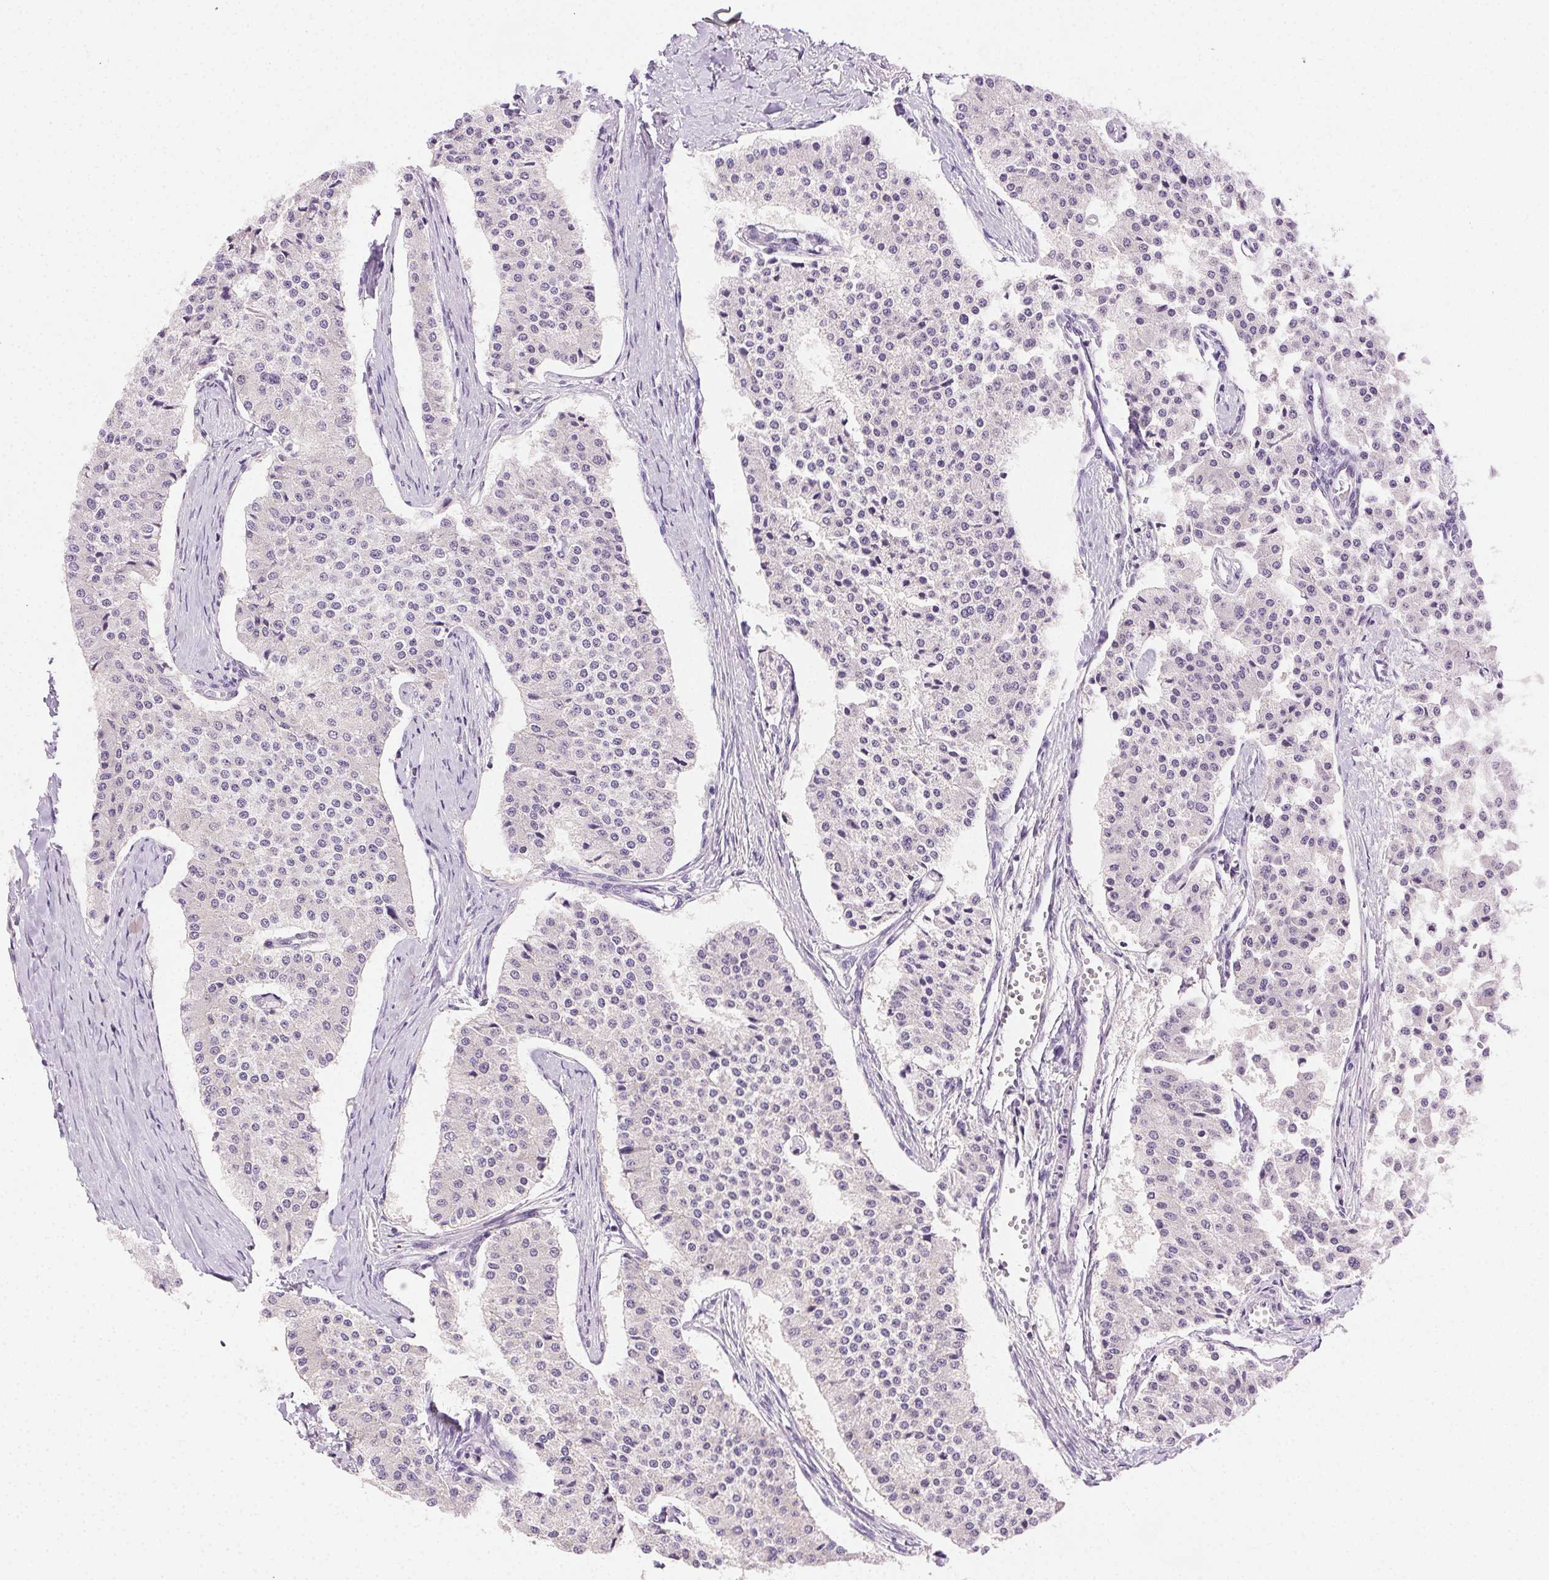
{"staining": {"intensity": "negative", "quantity": "none", "location": "none"}, "tissue": "carcinoid", "cell_type": "Tumor cells", "image_type": "cancer", "snomed": [{"axis": "morphology", "description": "Carcinoid, malignant, NOS"}, {"axis": "topography", "description": "Colon"}], "caption": "Malignant carcinoid stained for a protein using IHC demonstrates no expression tumor cells.", "gene": "AKAP5", "patient": {"sex": "female", "age": 52}}